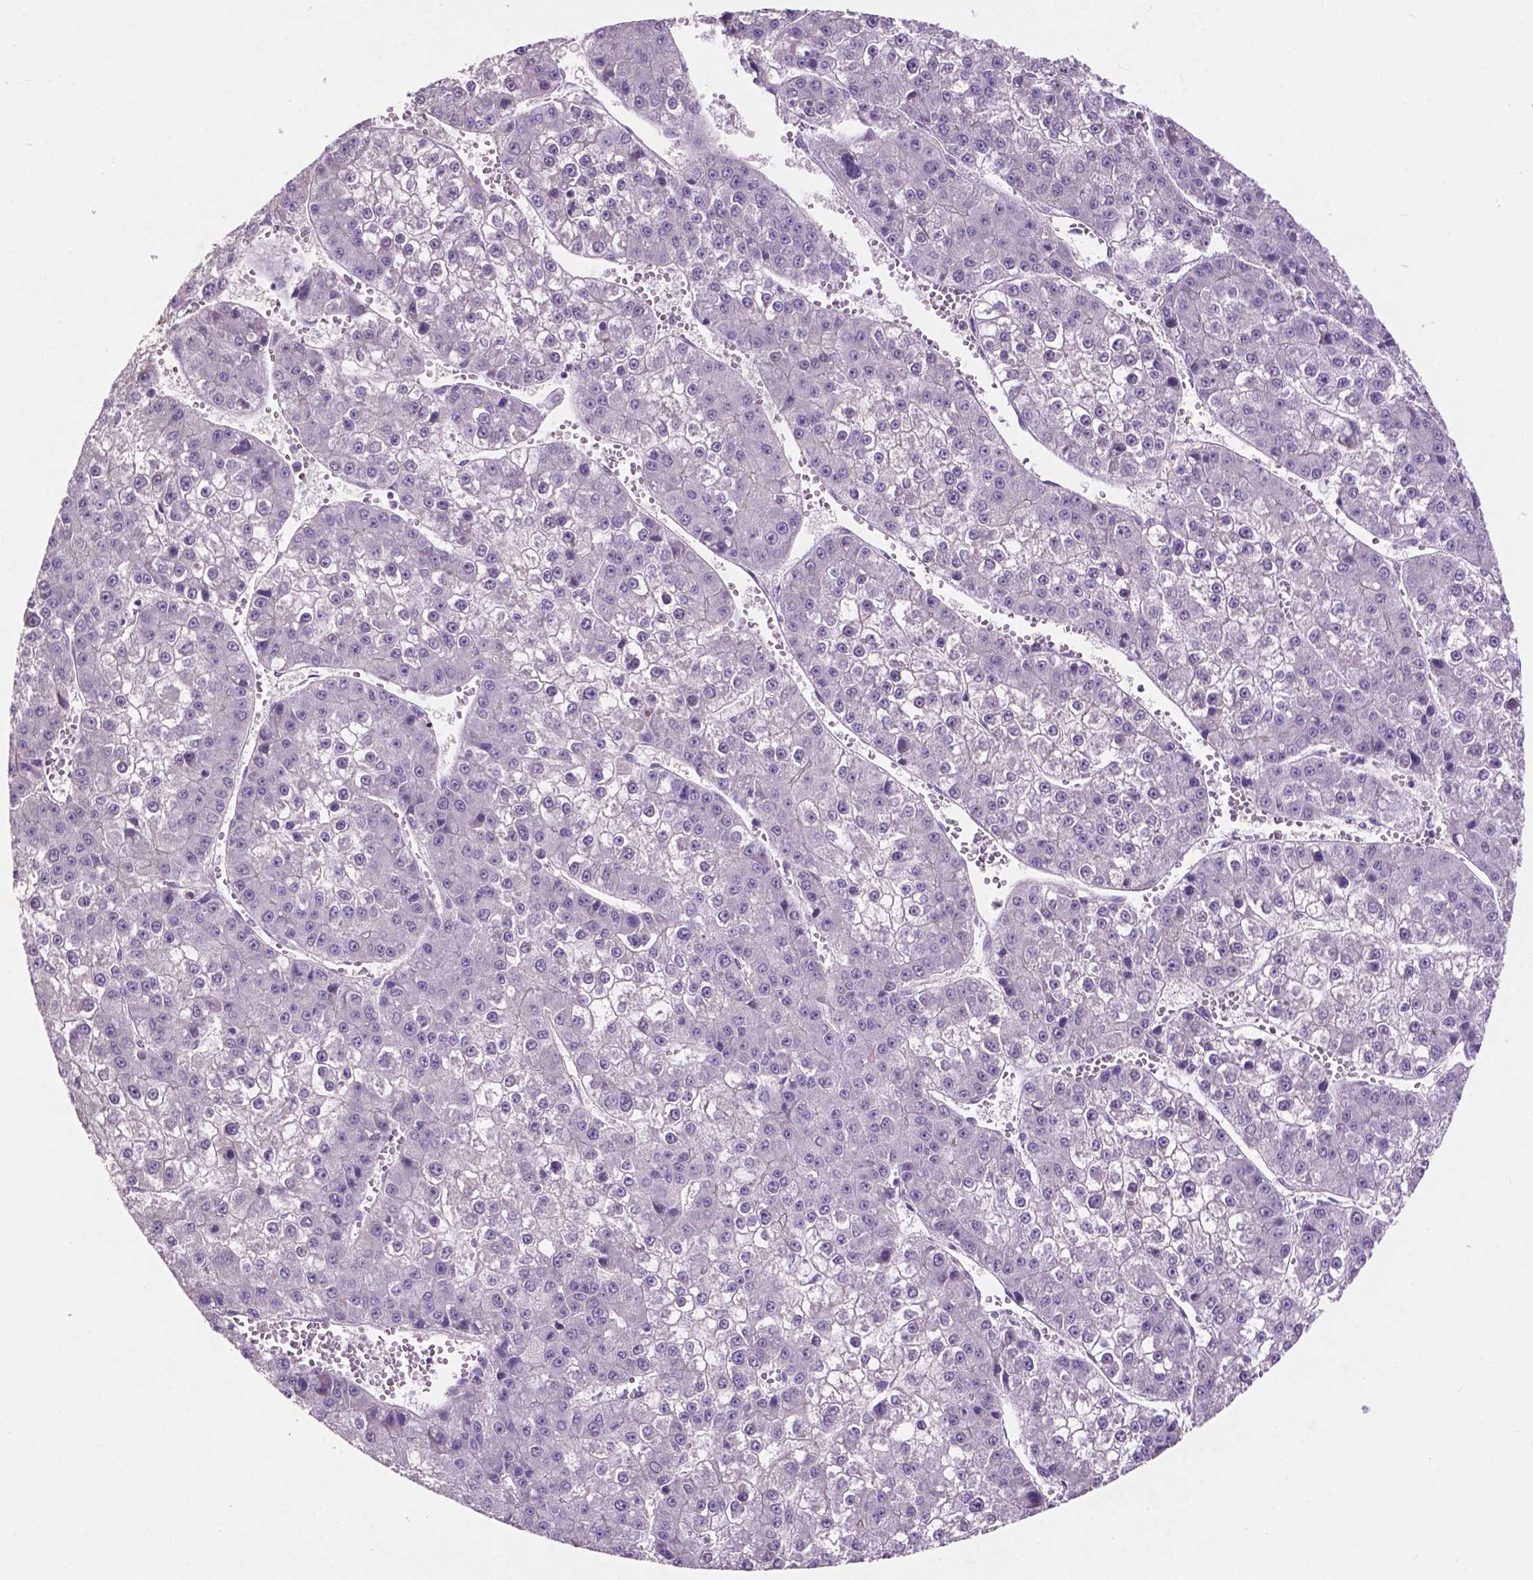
{"staining": {"intensity": "negative", "quantity": "none", "location": "none"}, "tissue": "liver cancer", "cell_type": "Tumor cells", "image_type": "cancer", "snomed": [{"axis": "morphology", "description": "Carcinoma, Hepatocellular, NOS"}, {"axis": "topography", "description": "Liver"}], "caption": "This is a histopathology image of immunohistochemistry (IHC) staining of liver cancer (hepatocellular carcinoma), which shows no expression in tumor cells. (Stains: DAB immunohistochemistry with hematoxylin counter stain, Microscopy: brightfield microscopy at high magnification).", "gene": "ARL5C", "patient": {"sex": "female", "age": 73}}